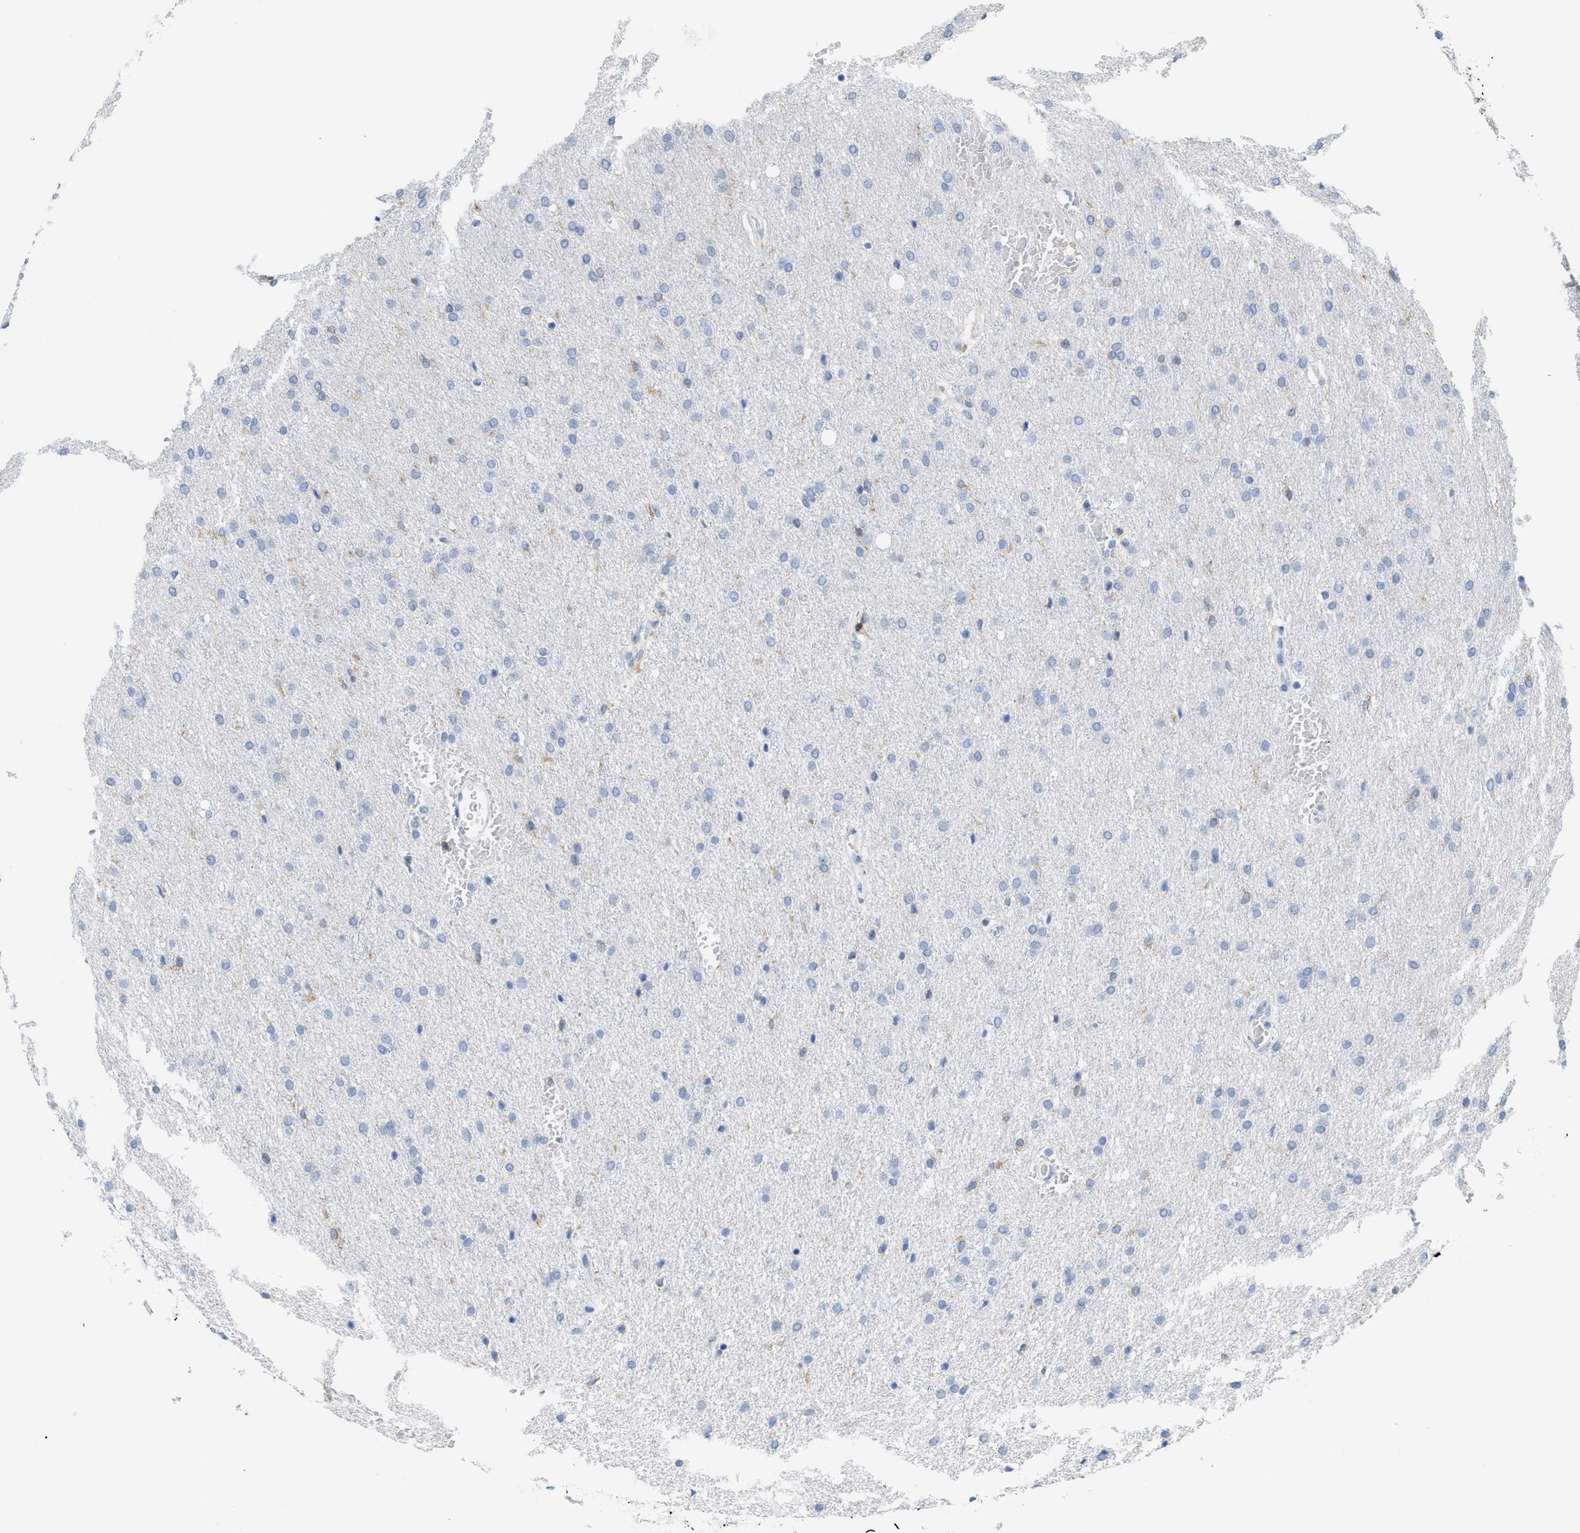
{"staining": {"intensity": "negative", "quantity": "none", "location": "none"}, "tissue": "glioma", "cell_type": "Tumor cells", "image_type": "cancer", "snomed": [{"axis": "morphology", "description": "Glioma, malignant, Low grade"}, {"axis": "topography", "description": "Brain"}], "caption": "High magnification brightfield microscopy of glioma stained with DAB (3,3'-diaminobenzidine) (brown) and counterstained with hematoxylin (blue): tumor cells show no significant positivity.", "gene": "IL16", "patient": {"sex": "female", "age": 37}}